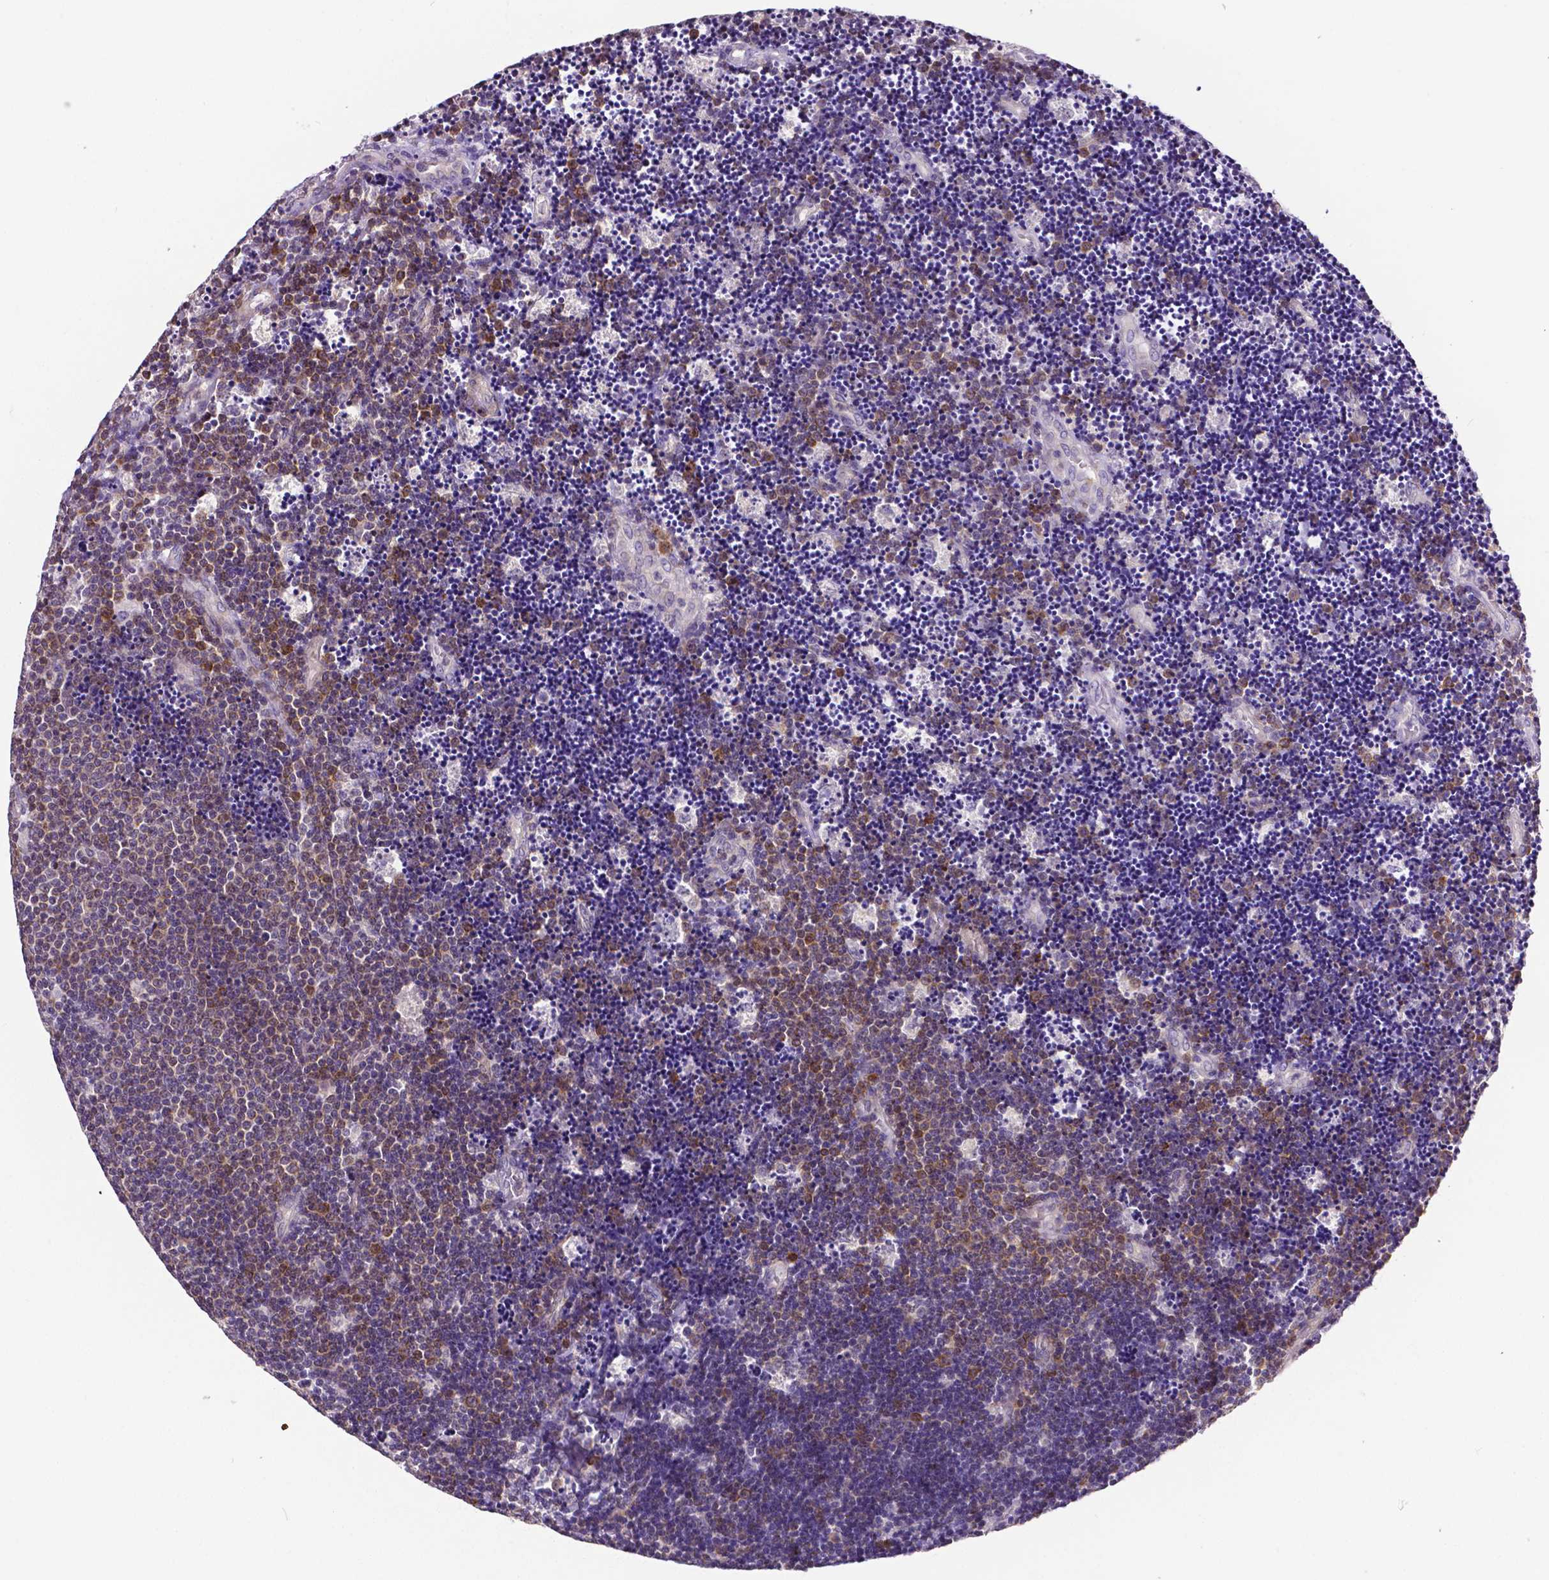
{"staining": {"intensity": "moderate", "quantity": ">75%", "location": "cytoplasmic/membranous"}, "tissue": "lymphoma", "cell_type": "Tumor cells", "image_type": "cancer", "snomed": [{"axis": "morphology", "description": "Malignant lymphoma, non-Hodgkin's type, Low grade"}, {"axis": "topography", "description": "Brain"}], "caption": "Immunohistochemical staining of human malignant lymphoma, non-Hodgkin's type (low-grade) exhibits medium levels of moderate cytoplasmic/membranous staining in approximately >75% of tumor cells.", "gene": "MCL1", "patient": {"sex": "female", "age": 66}}